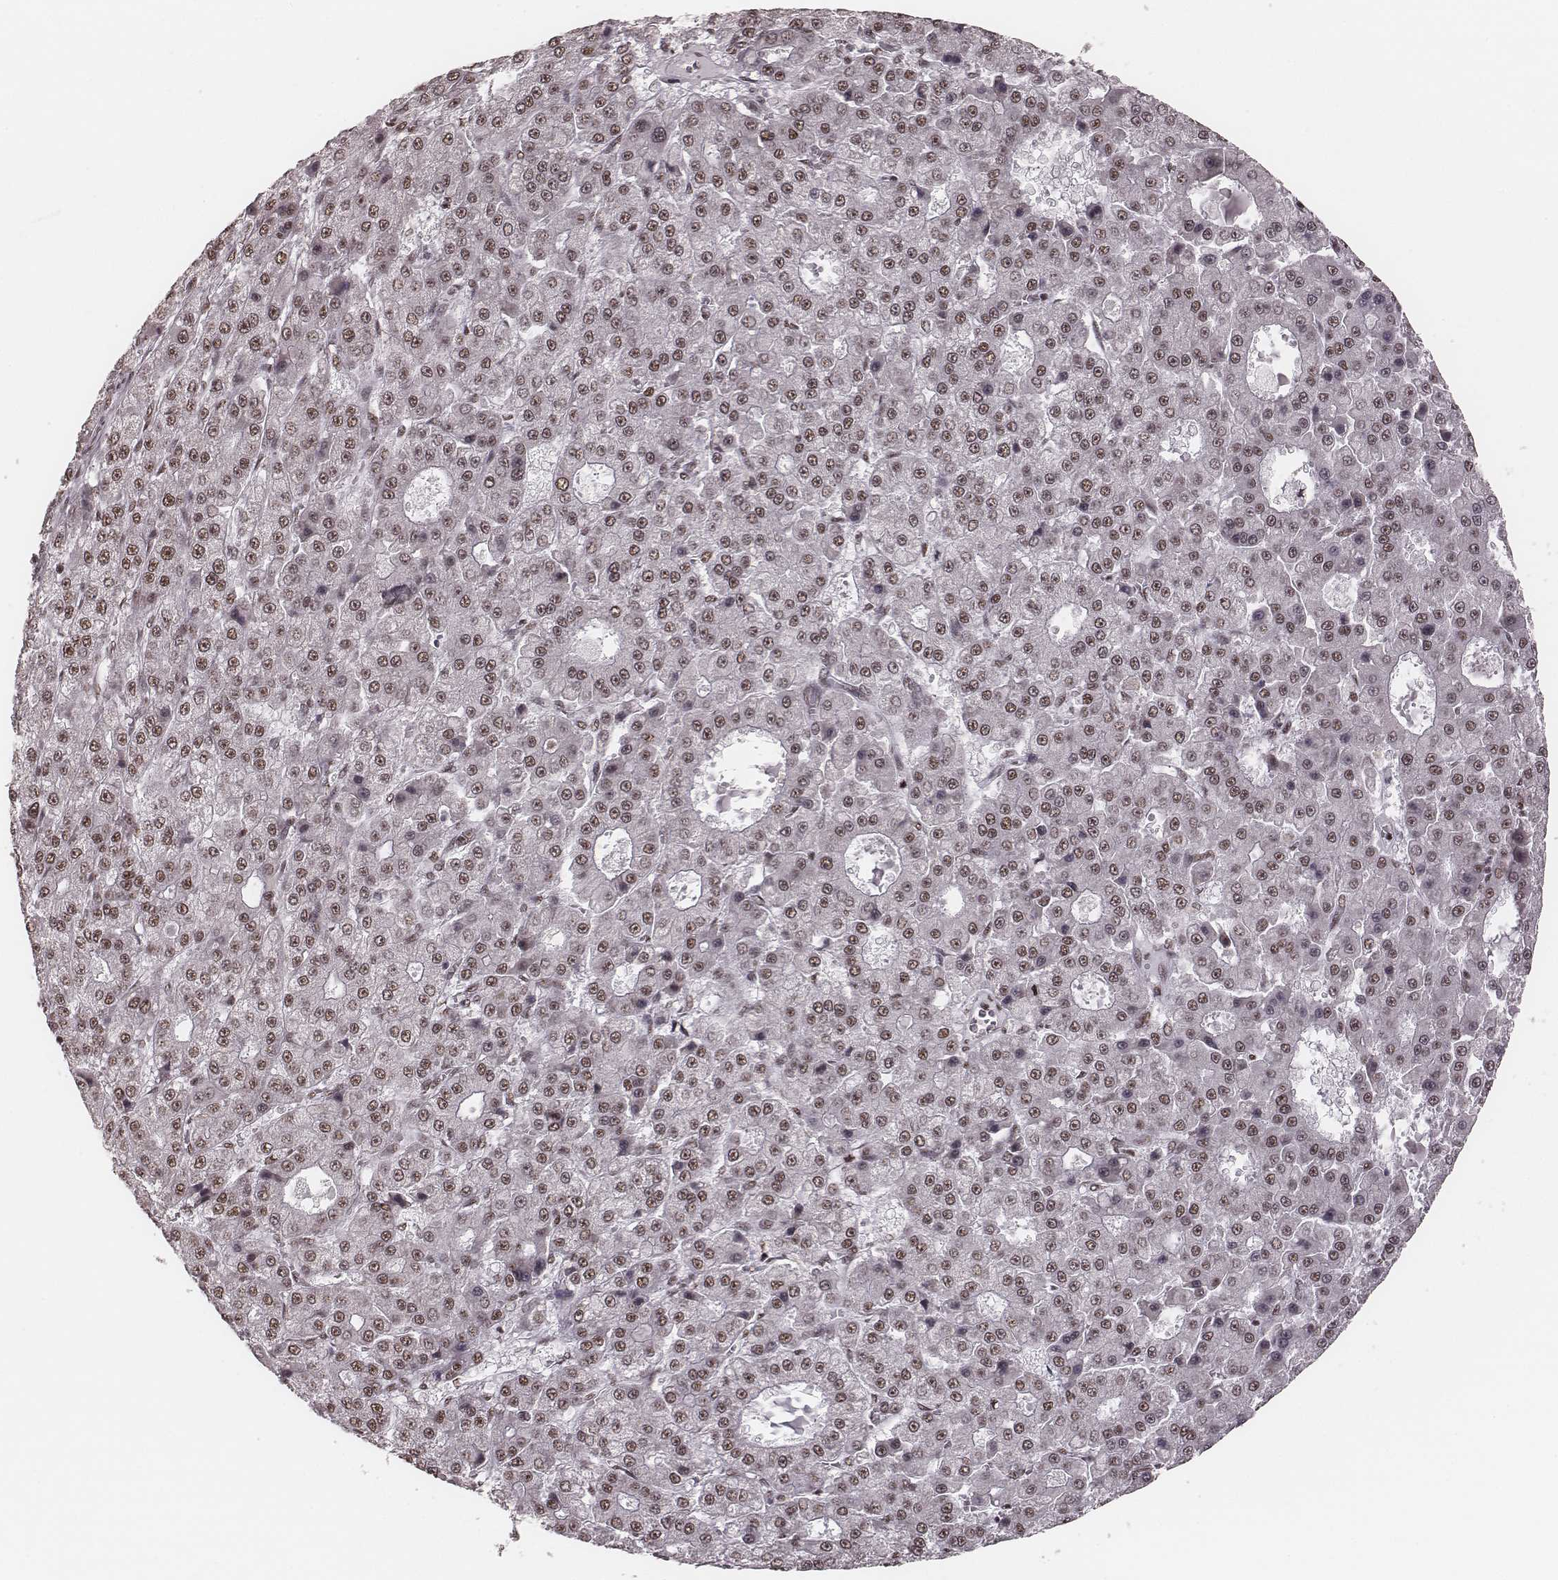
{"staining": {"intensity": "moderate", "quantity": ">75%", "location": "nuclear"}, "tissue": "liver cancer", "cell_type": "Tumor cells", "image_type": "cancer", "snomed": [{"axis": "morphology", "description": "Carcinoma, Hepatocellular, NOS"}, {"axis": "topography", "description": "Liver"}], "caption": "Liver cancer stained with DAB immunohistochemistry (IHC) demonstrates medium levels of moderate nuclear positivity in approximately >75% of tumor cells. The staining was performed using DAB (3,3'-diaminobenzidine), with brown indicating positive protein expression. Nuclei are stained blue with hematoxylin.", "gene": "LUC7L", "patient": {"sex": "male", "age": 70}}